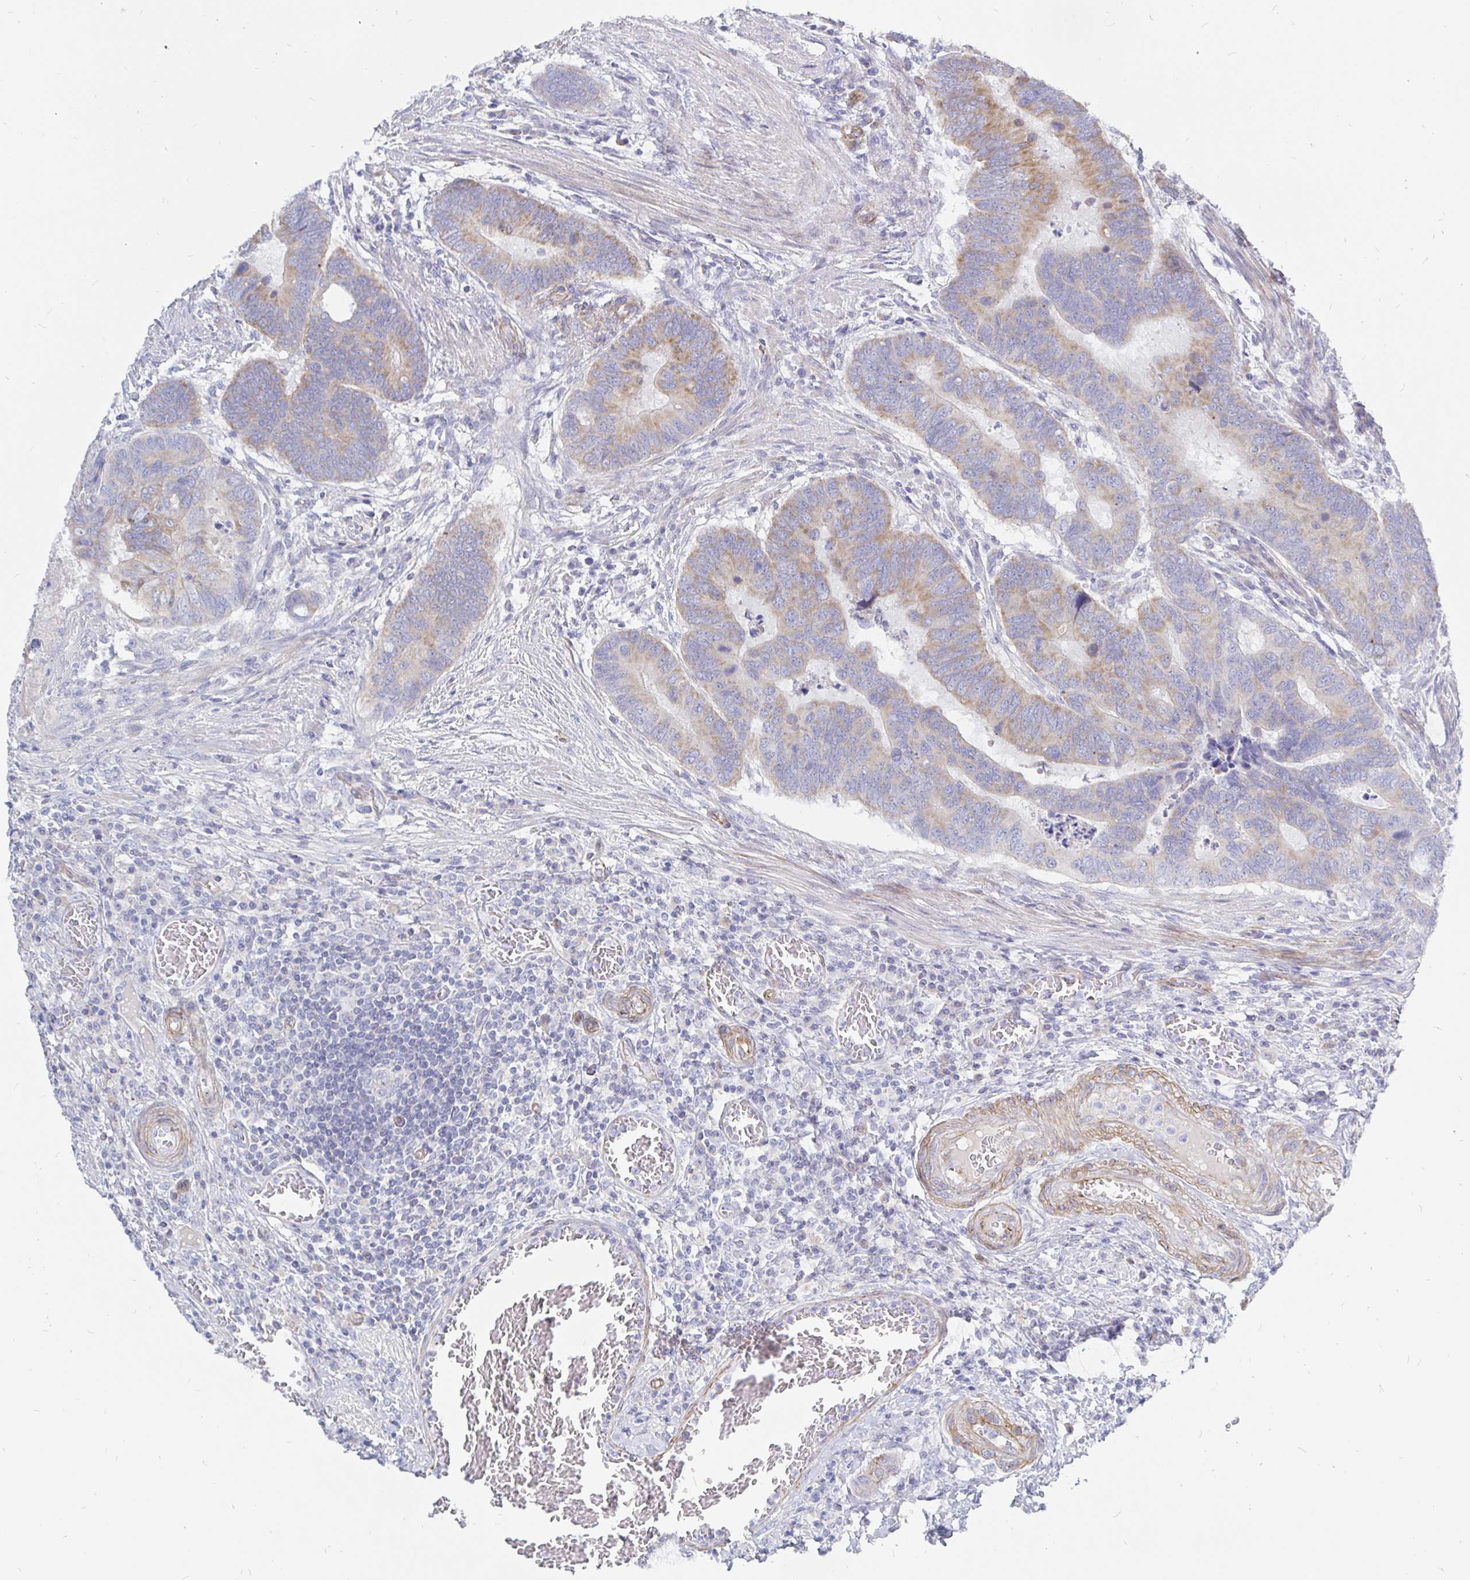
{"staining": {"intensity": "moderate", "quantity": "25%-75%", "location": "cytoplasmic/membranous"}, "tissue": "colorectal cancer", "cell_type": "Tumor cells", "image_type": "cancer", "snomed": [{"axis": "morphology", "description": "Adenocarcinoma, NOS"}, {"axis": "topography", "description": "Colon"}], "caption": "High-power microscopy captured an IHC photomicrograph of colorectal adenocarcinoma, revealing moderate cytoplasmic/membranous positivity in approximately 25%-75% of tumor cells.", "gene": "COX16", "patient": {"sex": "male", "age": 62}}